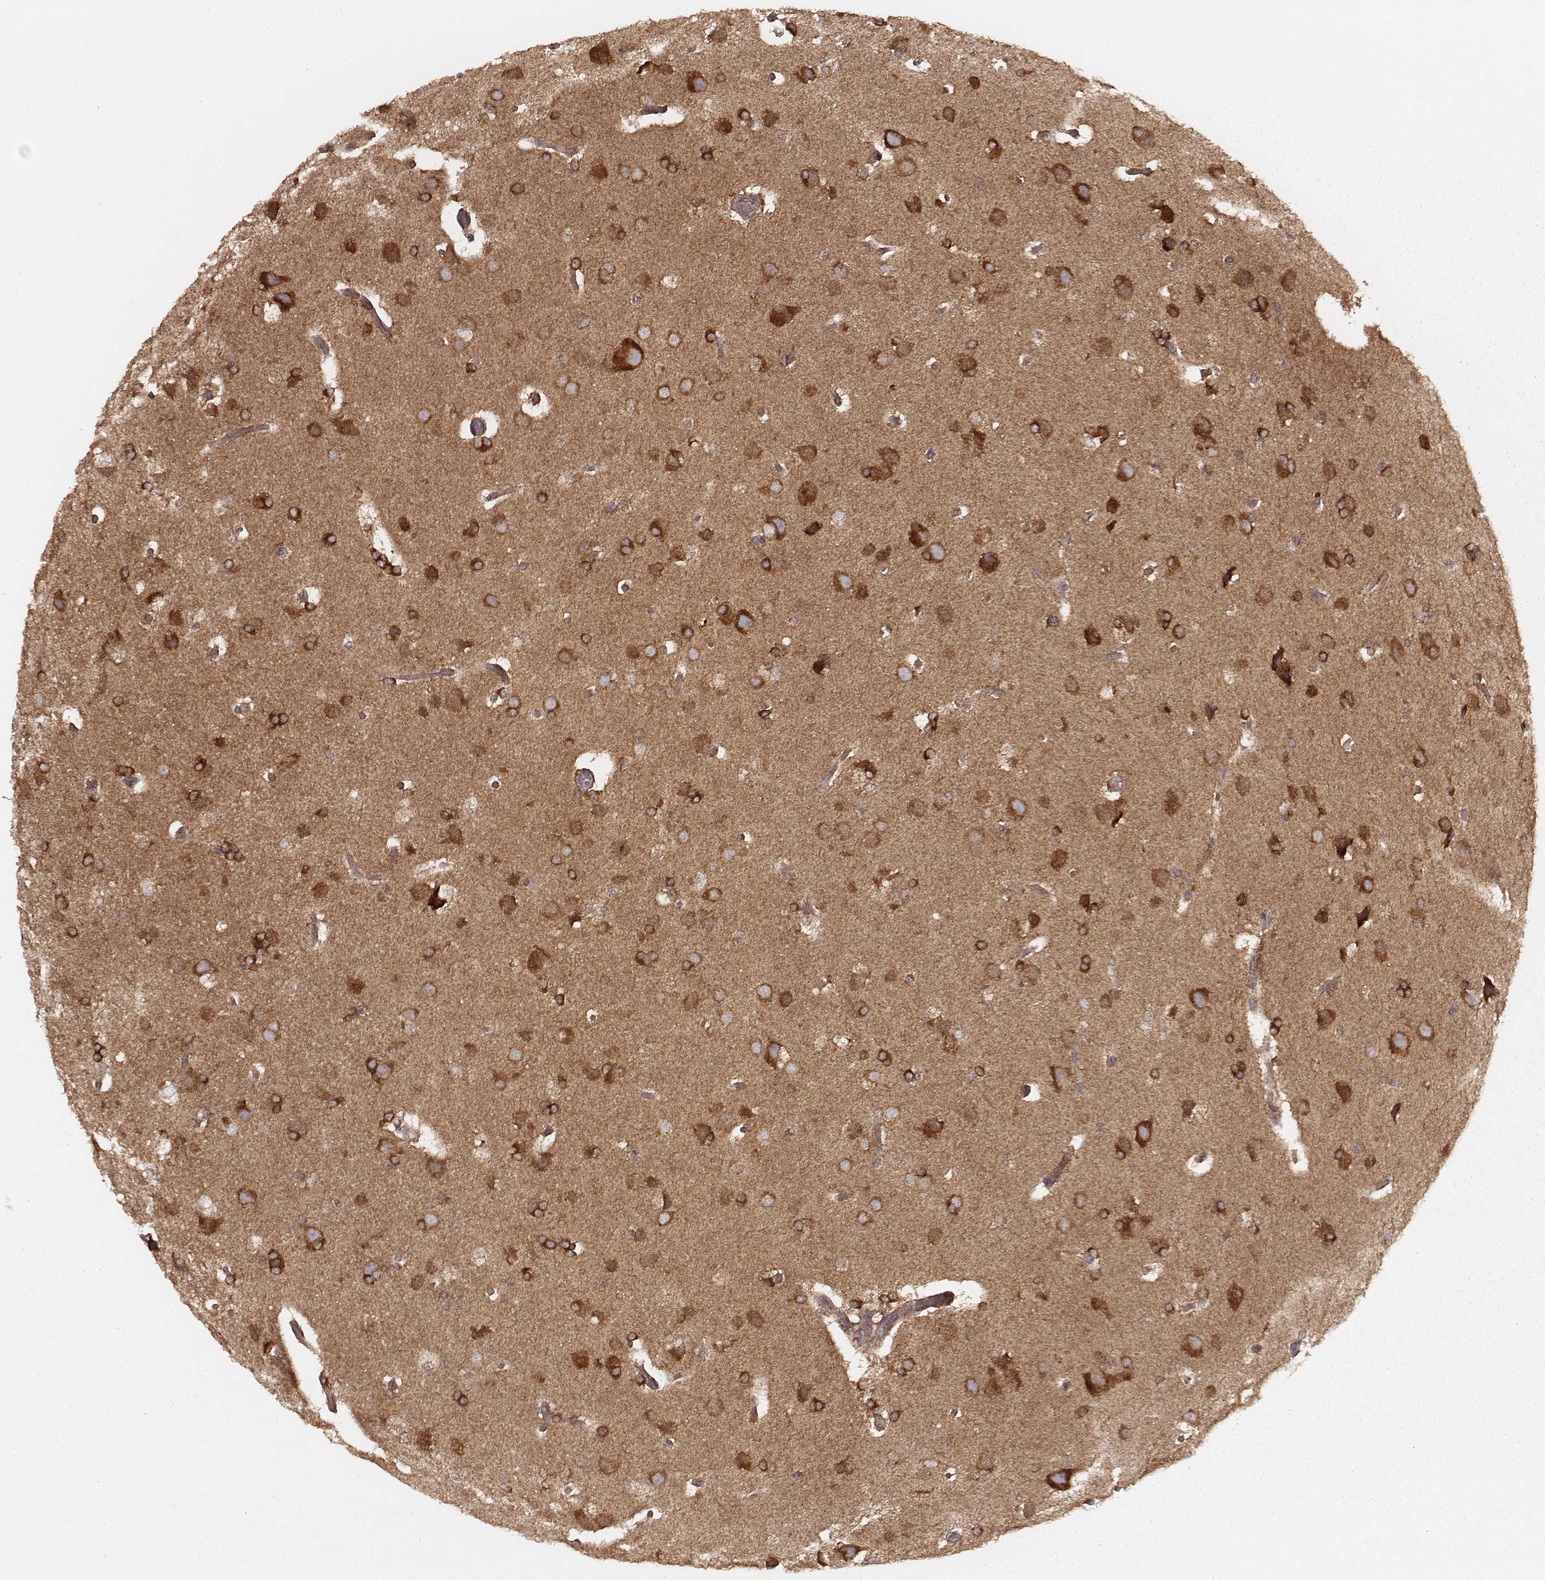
{"staining": {"intensity": "strong", "quantity": ">75%", "location": "cytoplasmic/membranous"}, "tissue": "glioma", "cell_type": "Tumor cells", "image_type": "cancer", "snomed": [{"axis": "morphology", "description": "Glioma, malignant, High grade"}, {"axis": "topography", "description": "Brain"}], "caption": "Immunohistochemical staining of glioma demonstrates high levels of strong cytoplasmic/membranous staining in approximately >75% of tumor cells.", "gene": "CARS1", "patient": {"sex": "male", "age": 68}}